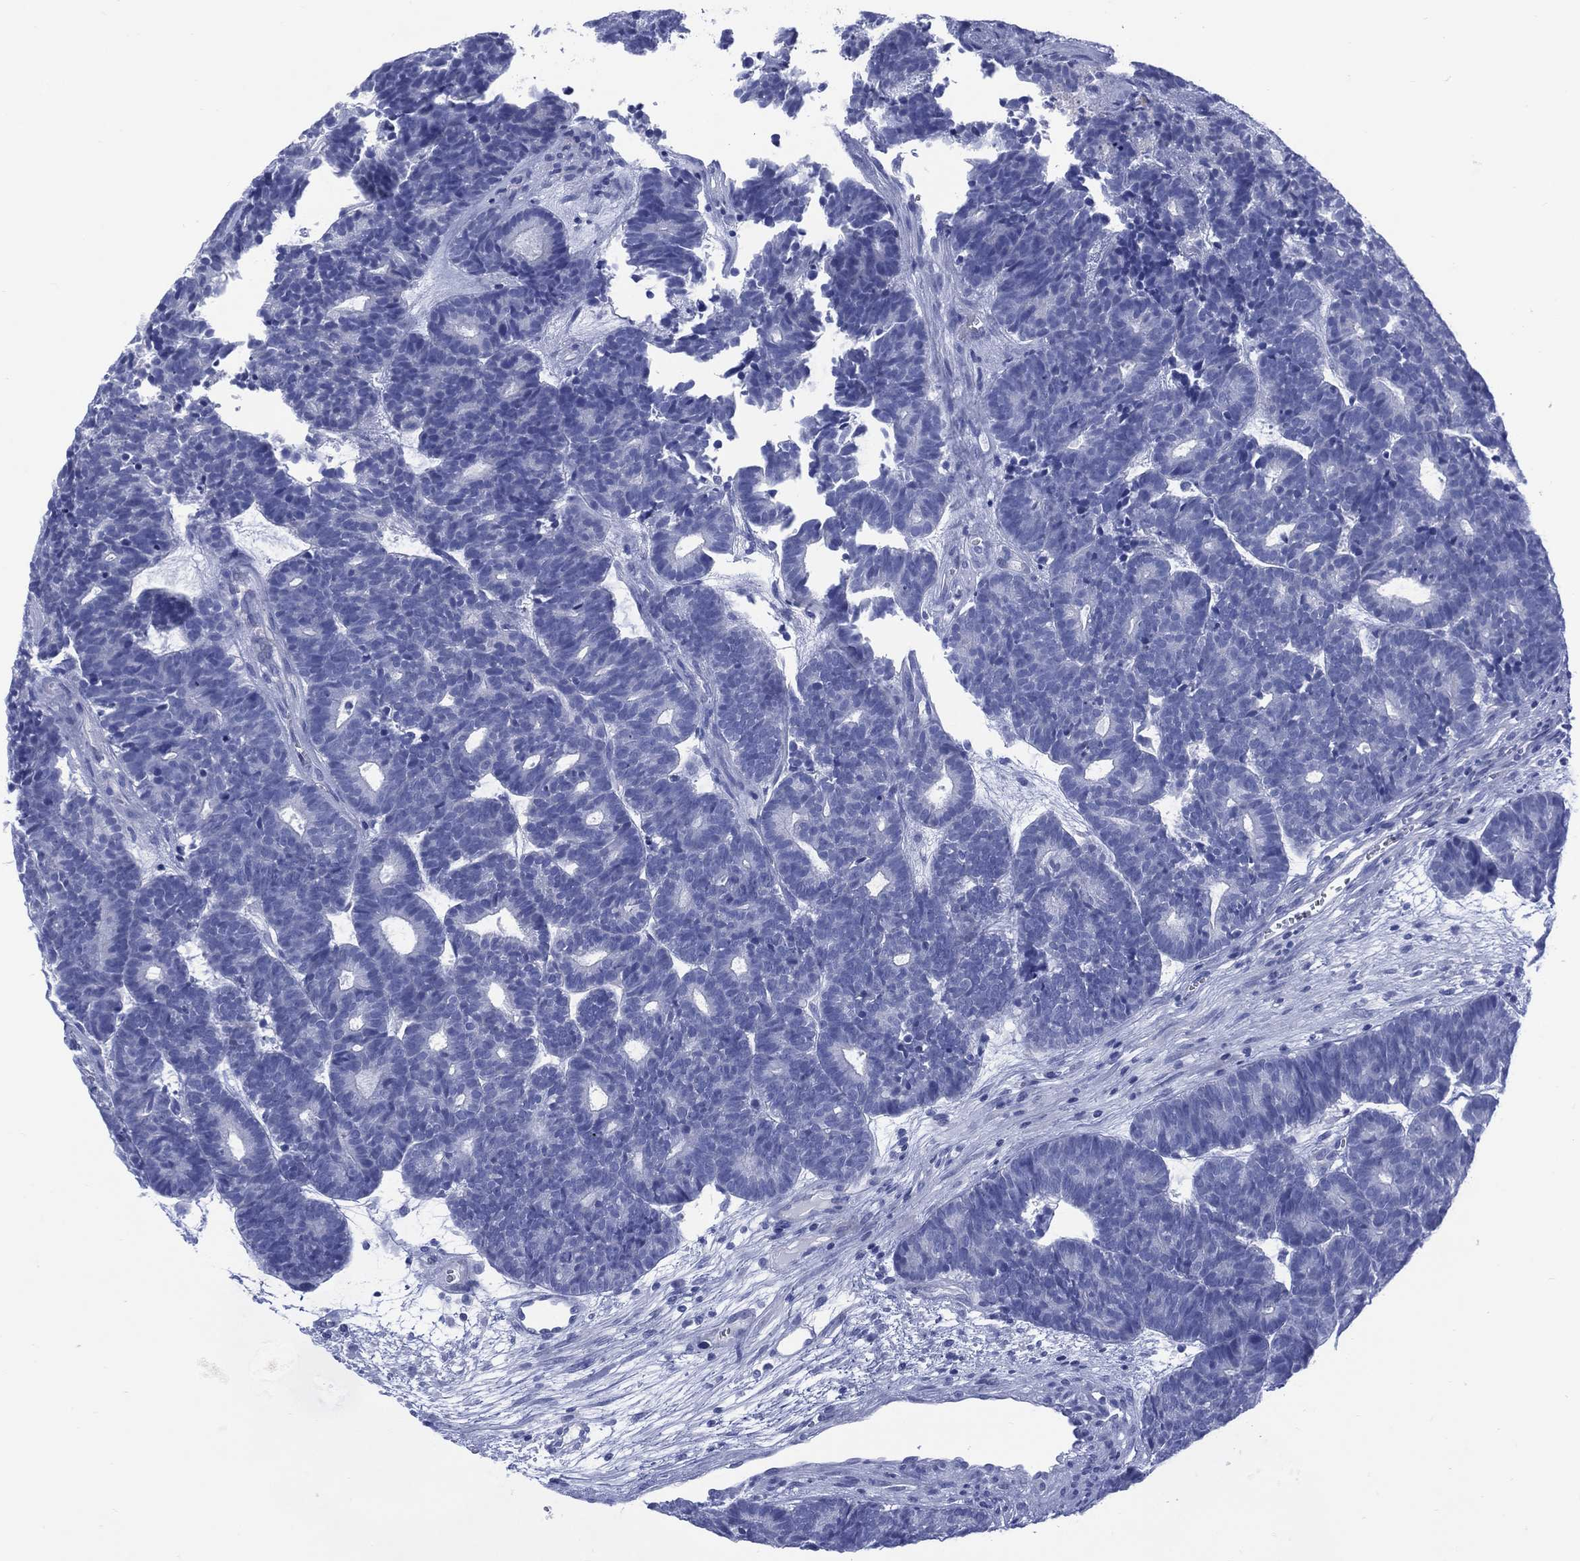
{"staining": {"intensity": "negative", "quantity": "none", "location": "none"}, "tissue": "head and neck cancer", "cell_type": "Tumor cells", "image_type": "cancer", "snomed": [{"axis": "morphology", "description": "Adenocarcinoma, NOS"}, {"axis": "topography", "description": "Head-Neck"}], "caption": "Immunohistochemical staining of head and neck cancer shows no significant expression in tumor cells.", "gene": "LRRD1", "patient": {"sex": "female", "age": 81}}